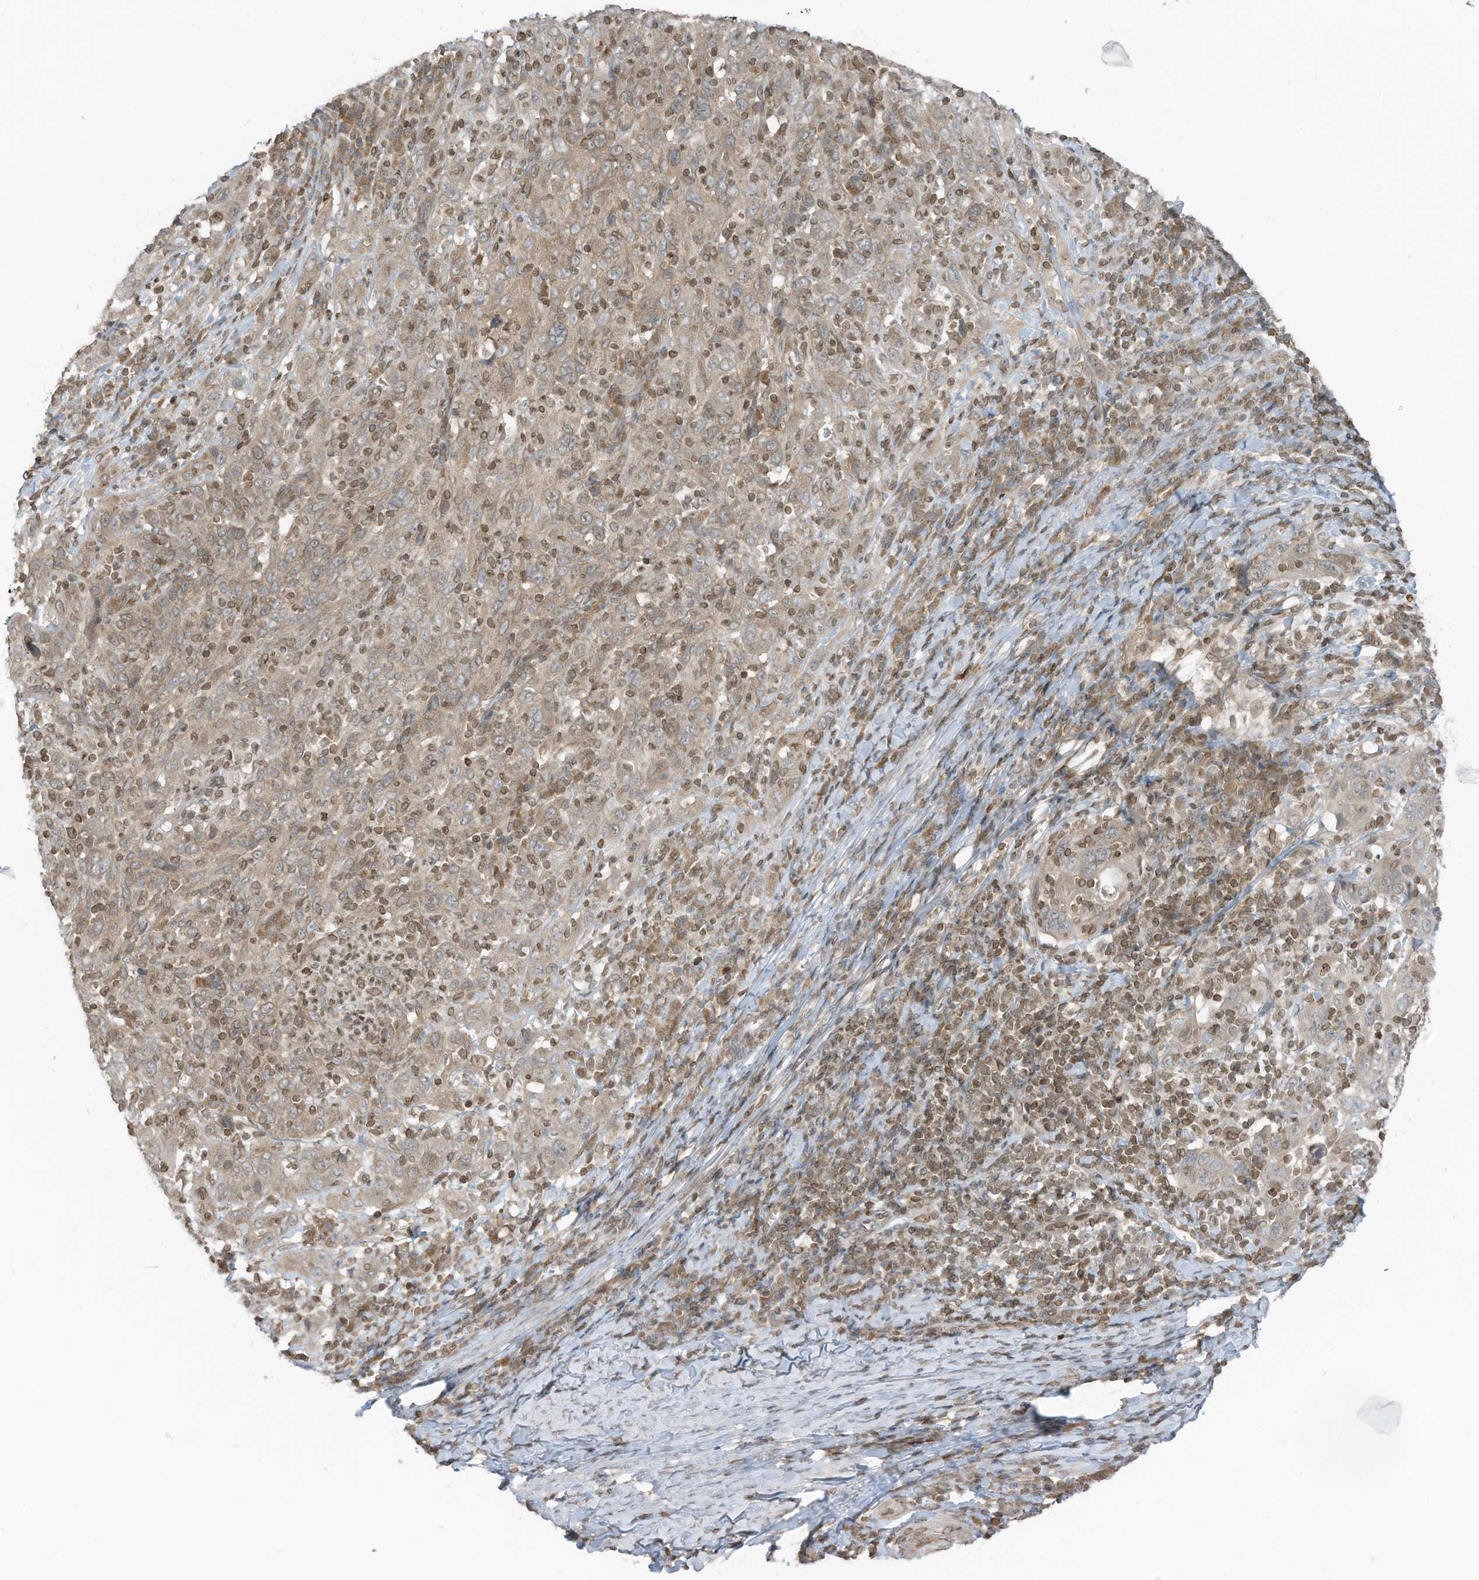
{"staining": {"intensity": "weak", "quantity": "25%-75%", "location": "cytoplasmic/membranous,nuclear"}, "tissue": "cervical cancer", "cell_type": "Tumor cells", "image_type": "cancer", "snomed": [{"axis": "morphology", "description": "Squamous cell carcinoma, NOS"}, {"axis": "topography", "description": "Cervix"}], "caption": "About 25%-75% of tumor cells in cervical cancer reveal weak cytoplasmic/membranous and nuclear protein staining as visualized by brown immunohistochemical staining.", "gene": "RABL3", "patient": {"sex": "female", "age": 46}}